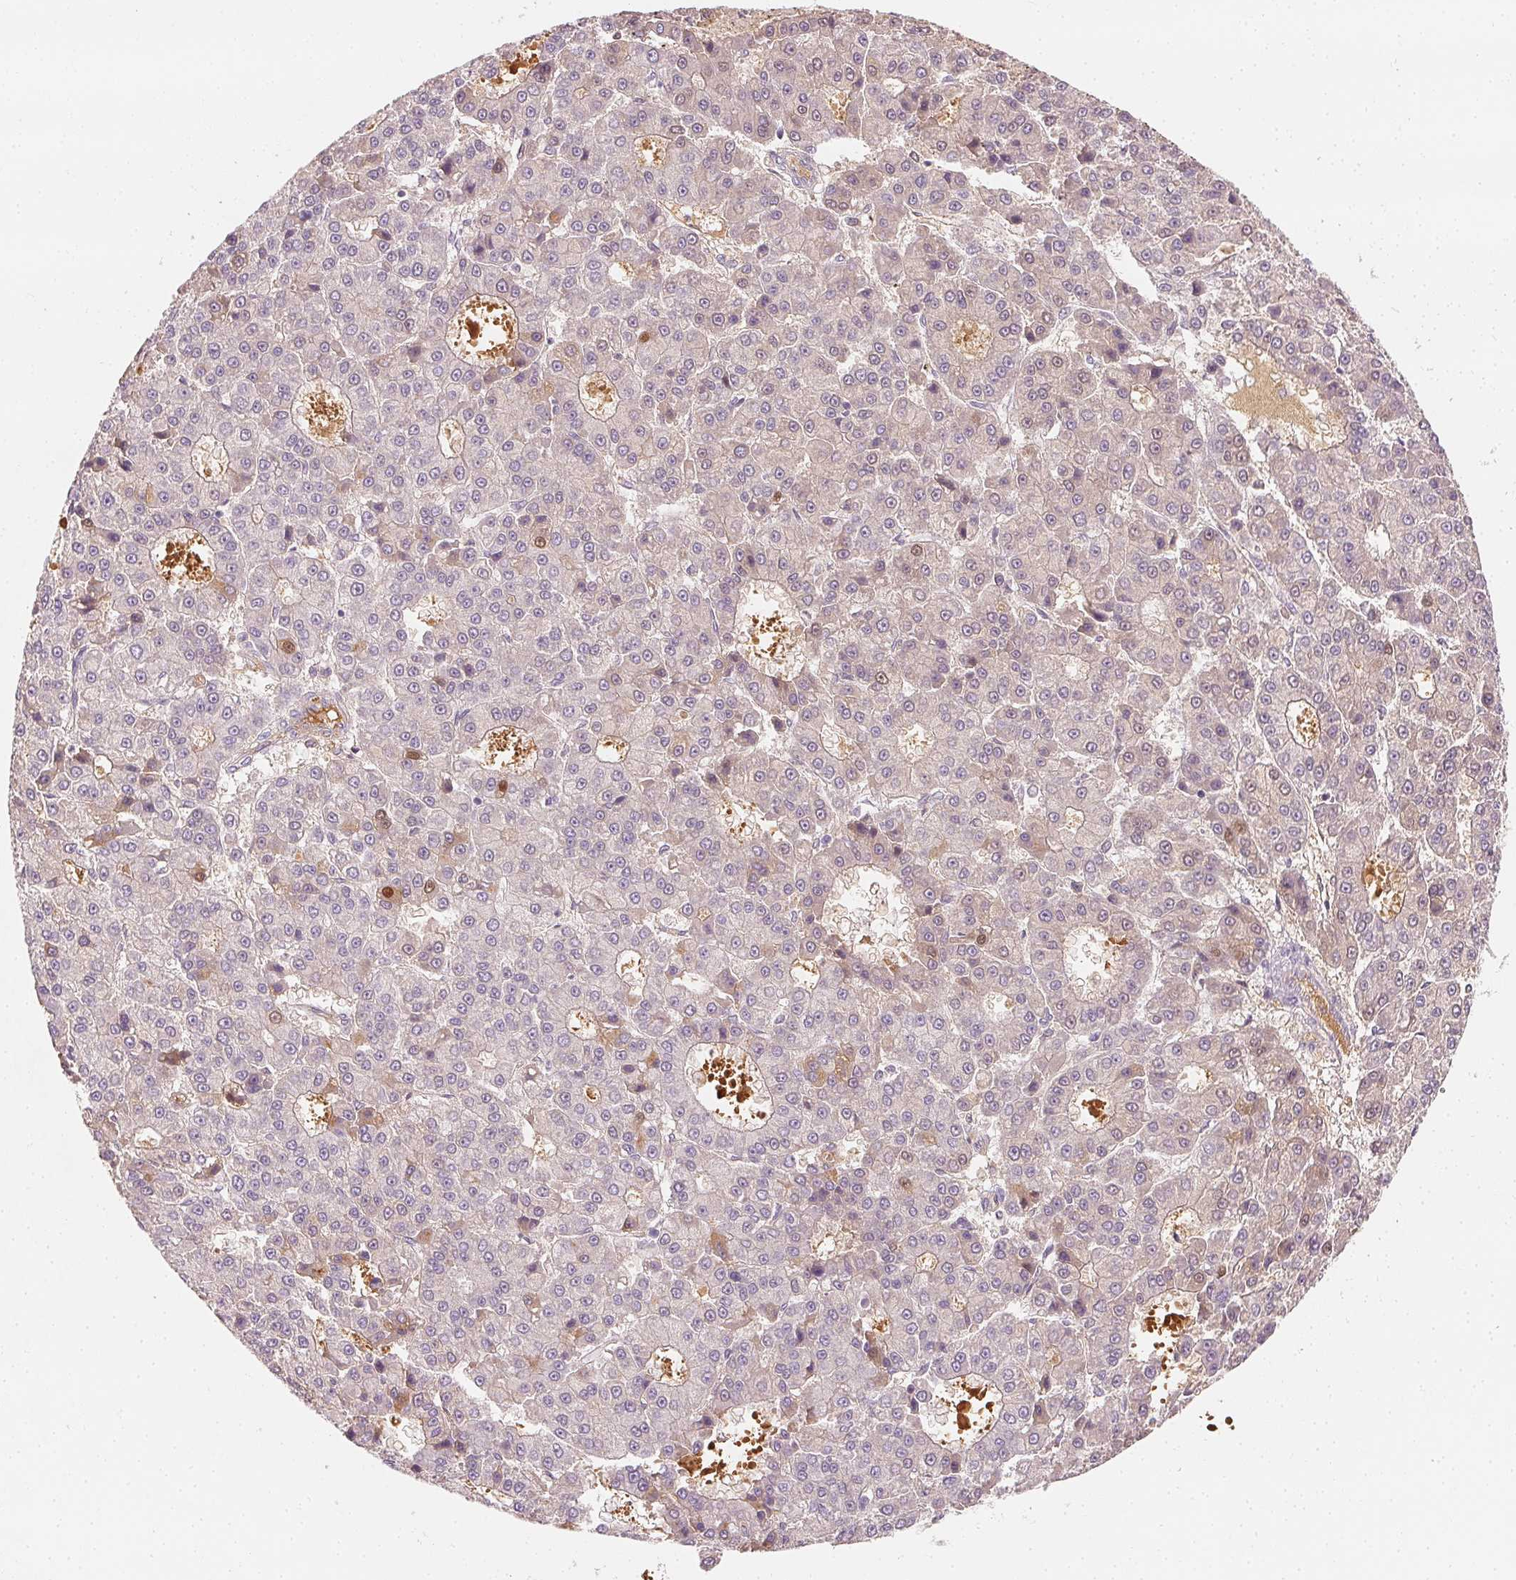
{"staining": {"intensity": "weak", "quantity": "<25%", "location": "nuclear"}, "tissue": "liver cancer", "cell_type": "Tumor cells", "image_type": "cancer", "snomed": [{"axis": "morphology", "description": "Carcinoma, Hepatocellular, NOS"}, {"axis": "topography", "description": "Liver"}], "caption": "IHC image of human liver cancer stained for a protein (brown), which exhibits no expression in tumor cells.", "gene": "AFM", "patient": {"sex": "male", "age": 70}}